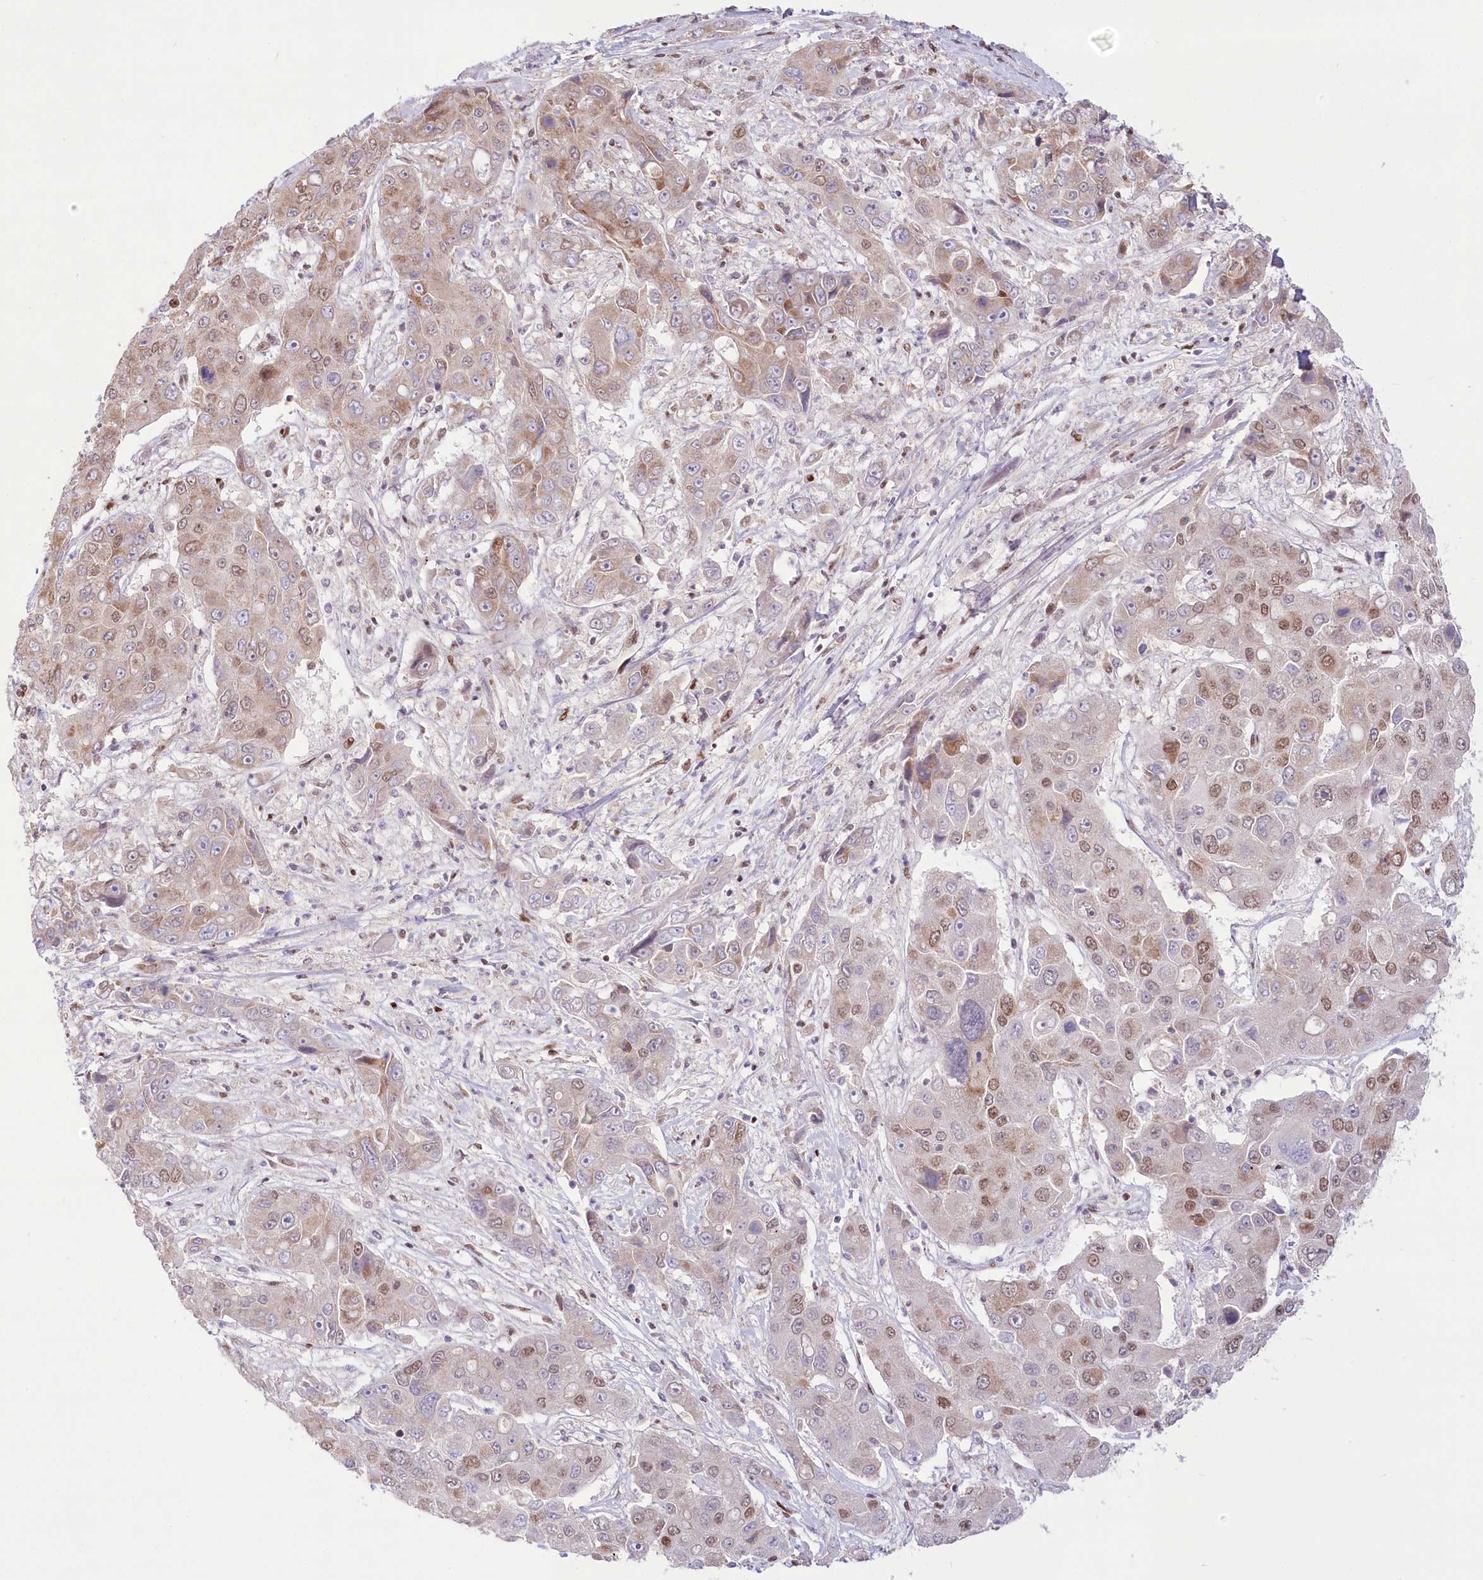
{"staining": {"intensity": "moderate", "quantity": "25%-75%", "location": "cytoplasmic/membranous,nuclear"}, "tissue": "liver cancer", "cell_type": "Tumor cells", "image_type": "cancer", "snomed": [{"axis": "morphology", "description": "Cholangiocarcinoma"}, {"axis": "topography", "description": "Liver"}], "caption": "Immunohistochemistry of human liver cancer demonstrates medium levels of moderate cytoplasmic/membranous and nuclear positivity in approximately 25%-75% of tumor cells. Using DAB (brown) and hematoxylin (blue) stains, captured at high magnification using brightfield microscopy.", "gene": "PYURF", "patient": {"sex": "male", "age": 67}}